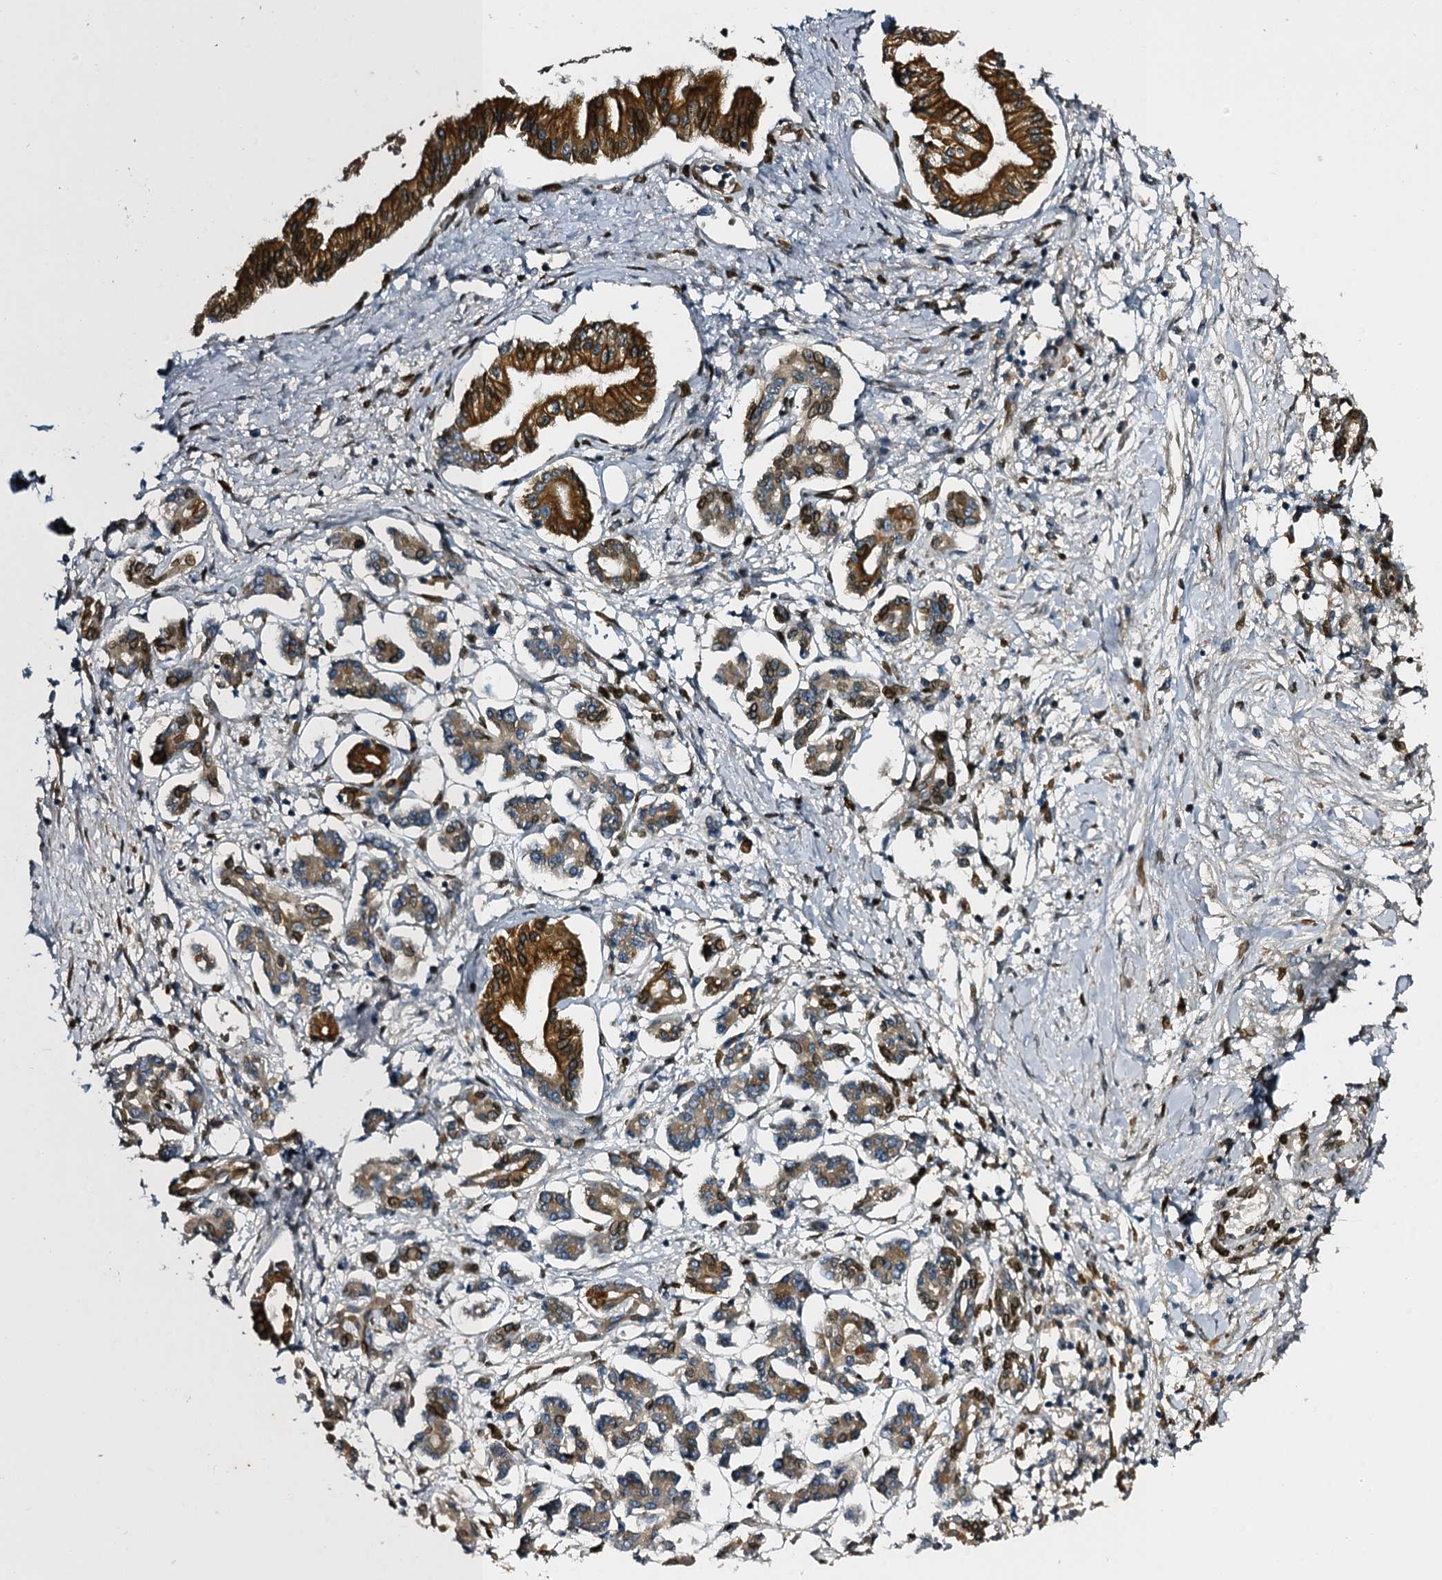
{"staining": {"intensity": "strong", "quantity": "25%-75%", "location": "cytoplasmic/membranous"}, "tissue": "pancreatic cancer", "cell_type": "Tumor cells", "image_type": "cancer", "snomed": [{"axis": "morphology", "description": "Adenocarcinoma, NOS"}, {"axis": "topography", "description": "Pancreas"}], "caption": "Human pancreatic cancer stained with a brown dye shows strong cytoplasmic/membranous positive expression in approximately 25%-75% of tumor cells.", "gene": "SLC11A2", "patient": {"sex": "female", "age": 50}}